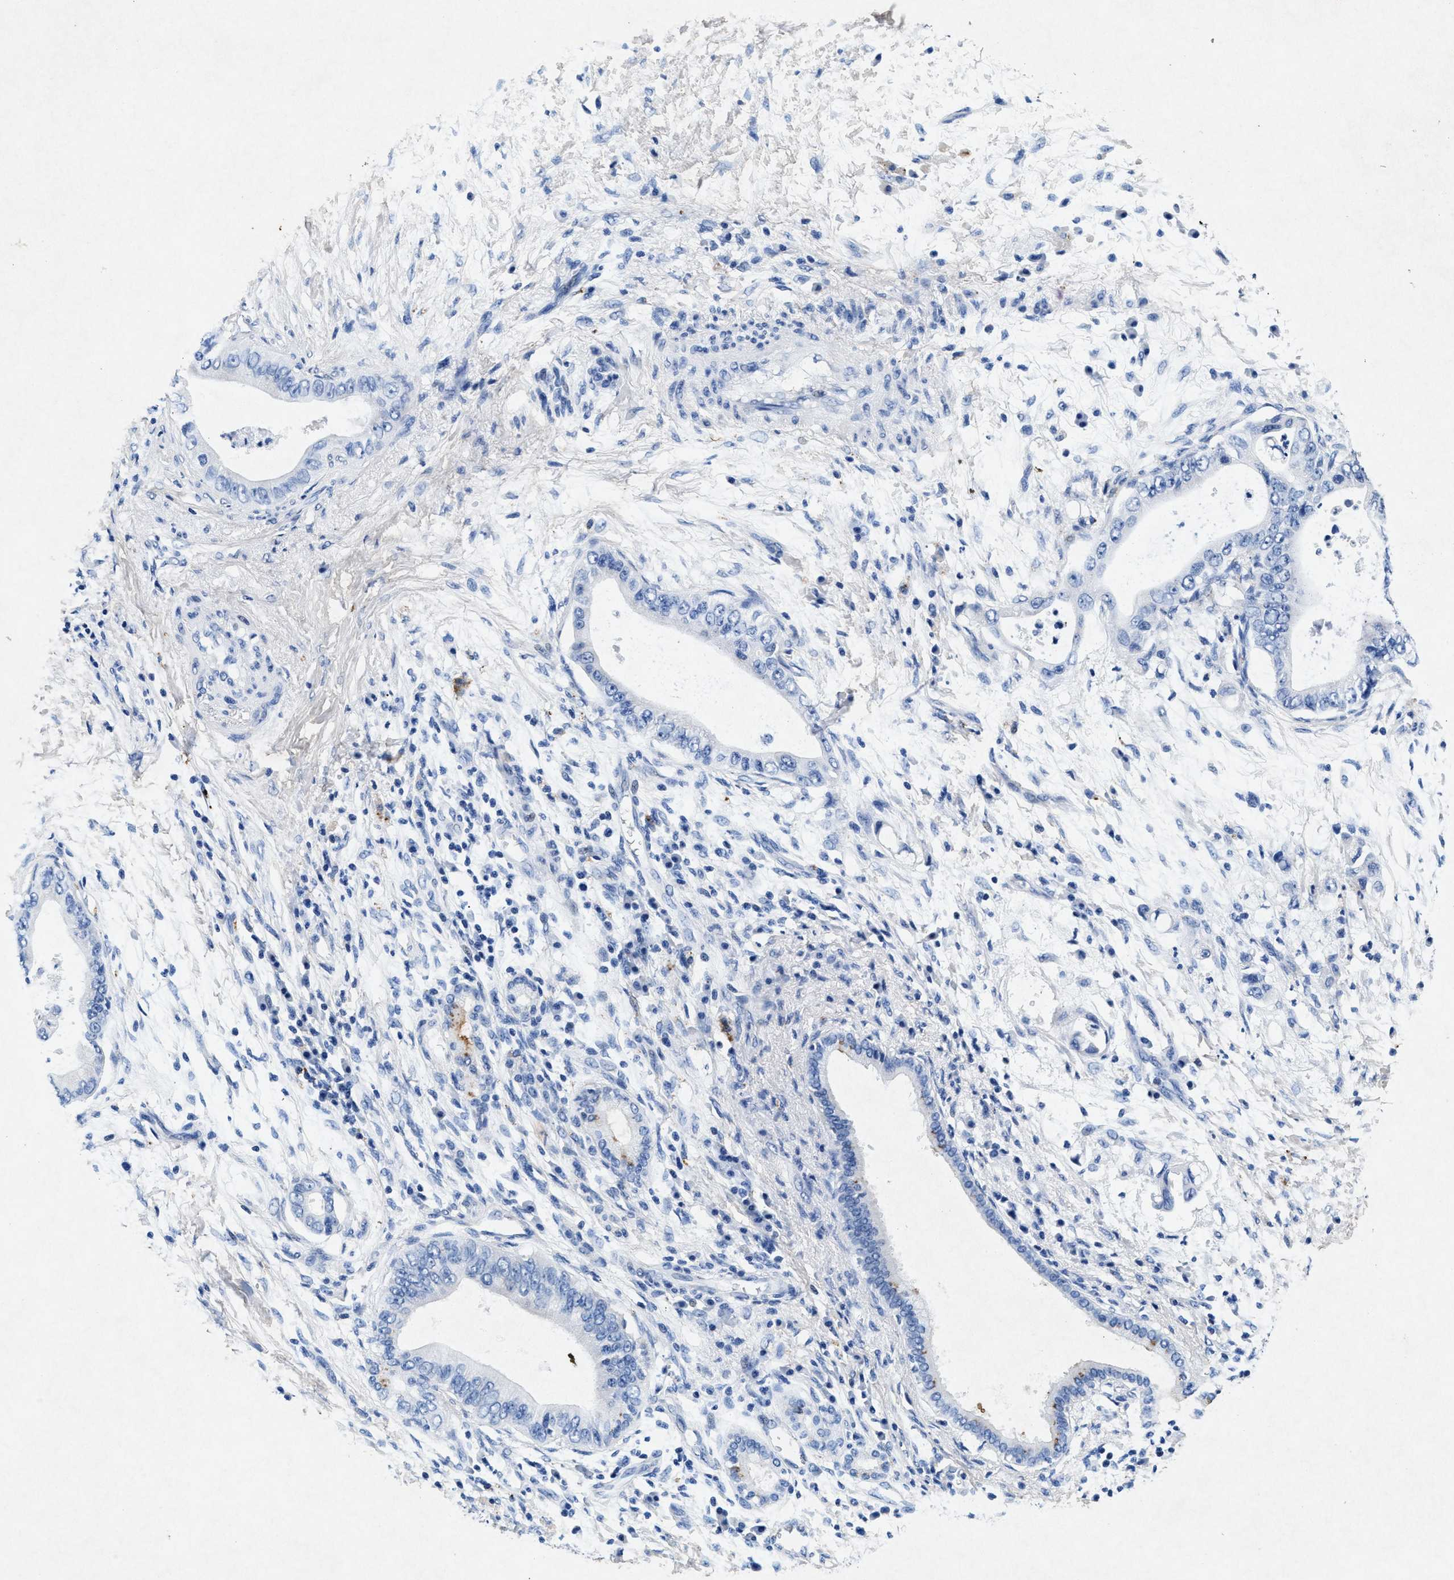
{"staining": {"intensity": "negative", "quantity": "none", "location": "none"}, "tissue": "pancreatic cancer", "cell_type": "Tumor cells", "image_type": "cancer", "snomed": [{"axis": "morphology", "description": "Adenocarcinoma, NOS"}, {"axis": "topography", "description": "Pancreas"}], "caption": "High power microscopy image of an immunohistochemistry (IHC) image of pancreatic adenocarcinoma, revealing no significant positivity in tumor cells.", "gene": "MAP6", "patient": {"sex": "male", "age": 77}}